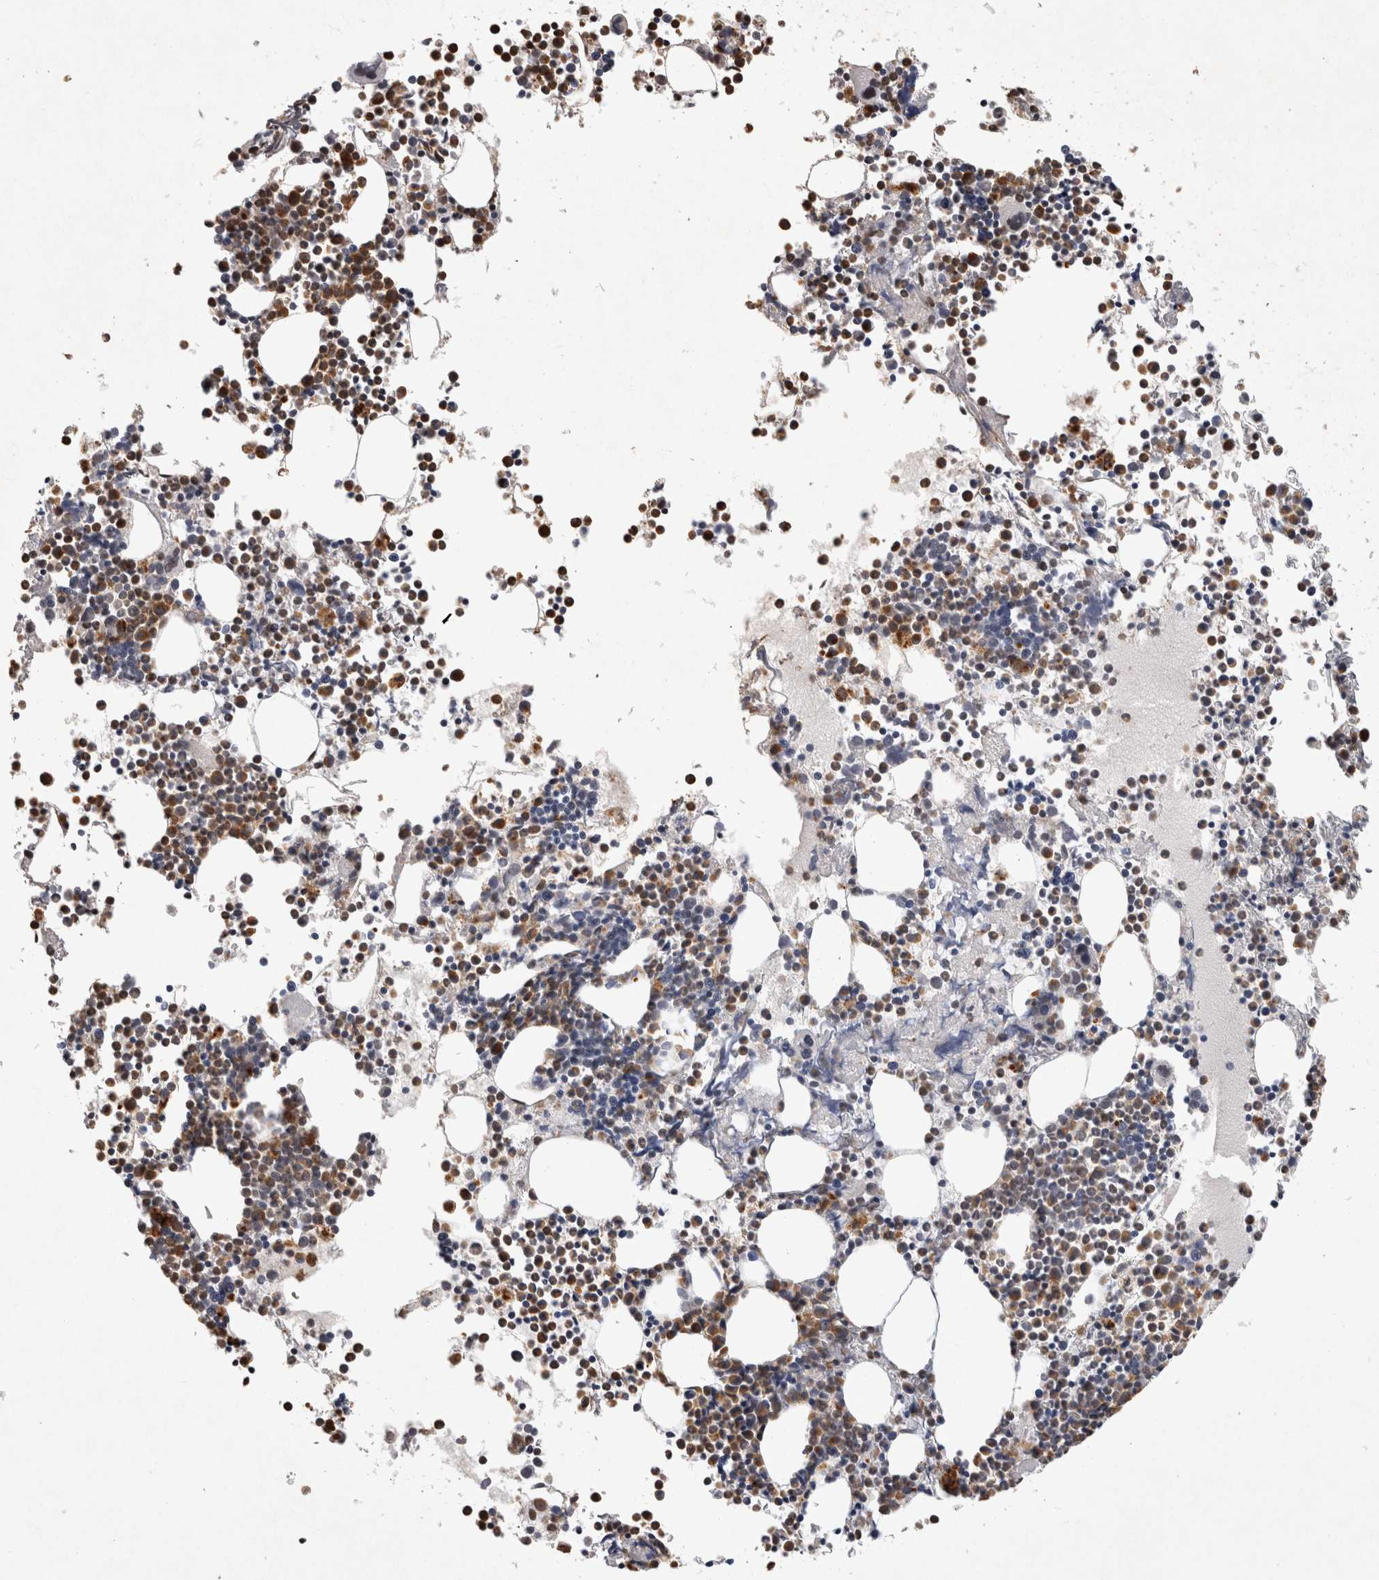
{"staining": {"intensity": "moderate", "quantity": "25%-75%", "location": "cytoplasmic/membranous,nuclear"}, "tissue": "bone marrow", "cell_type": "Hematopoietic cells", "image_type": "normal", "snomed": [{"axis": "morphology", "description": "Normal tissue, NOS"}, {"axis": "morphology", "description": "Inflammation, NOS"}, {"axis": "topography", "description": "Bone marrow"}], "caption": "Protein staining of normal bone marrow shows moderate cytoplasmic/membranous,nuclear staining in about 25%-75% of hematopoietic cells.", "gene": "XRCC5", "patient": {"sex": "male", "age": 46}}